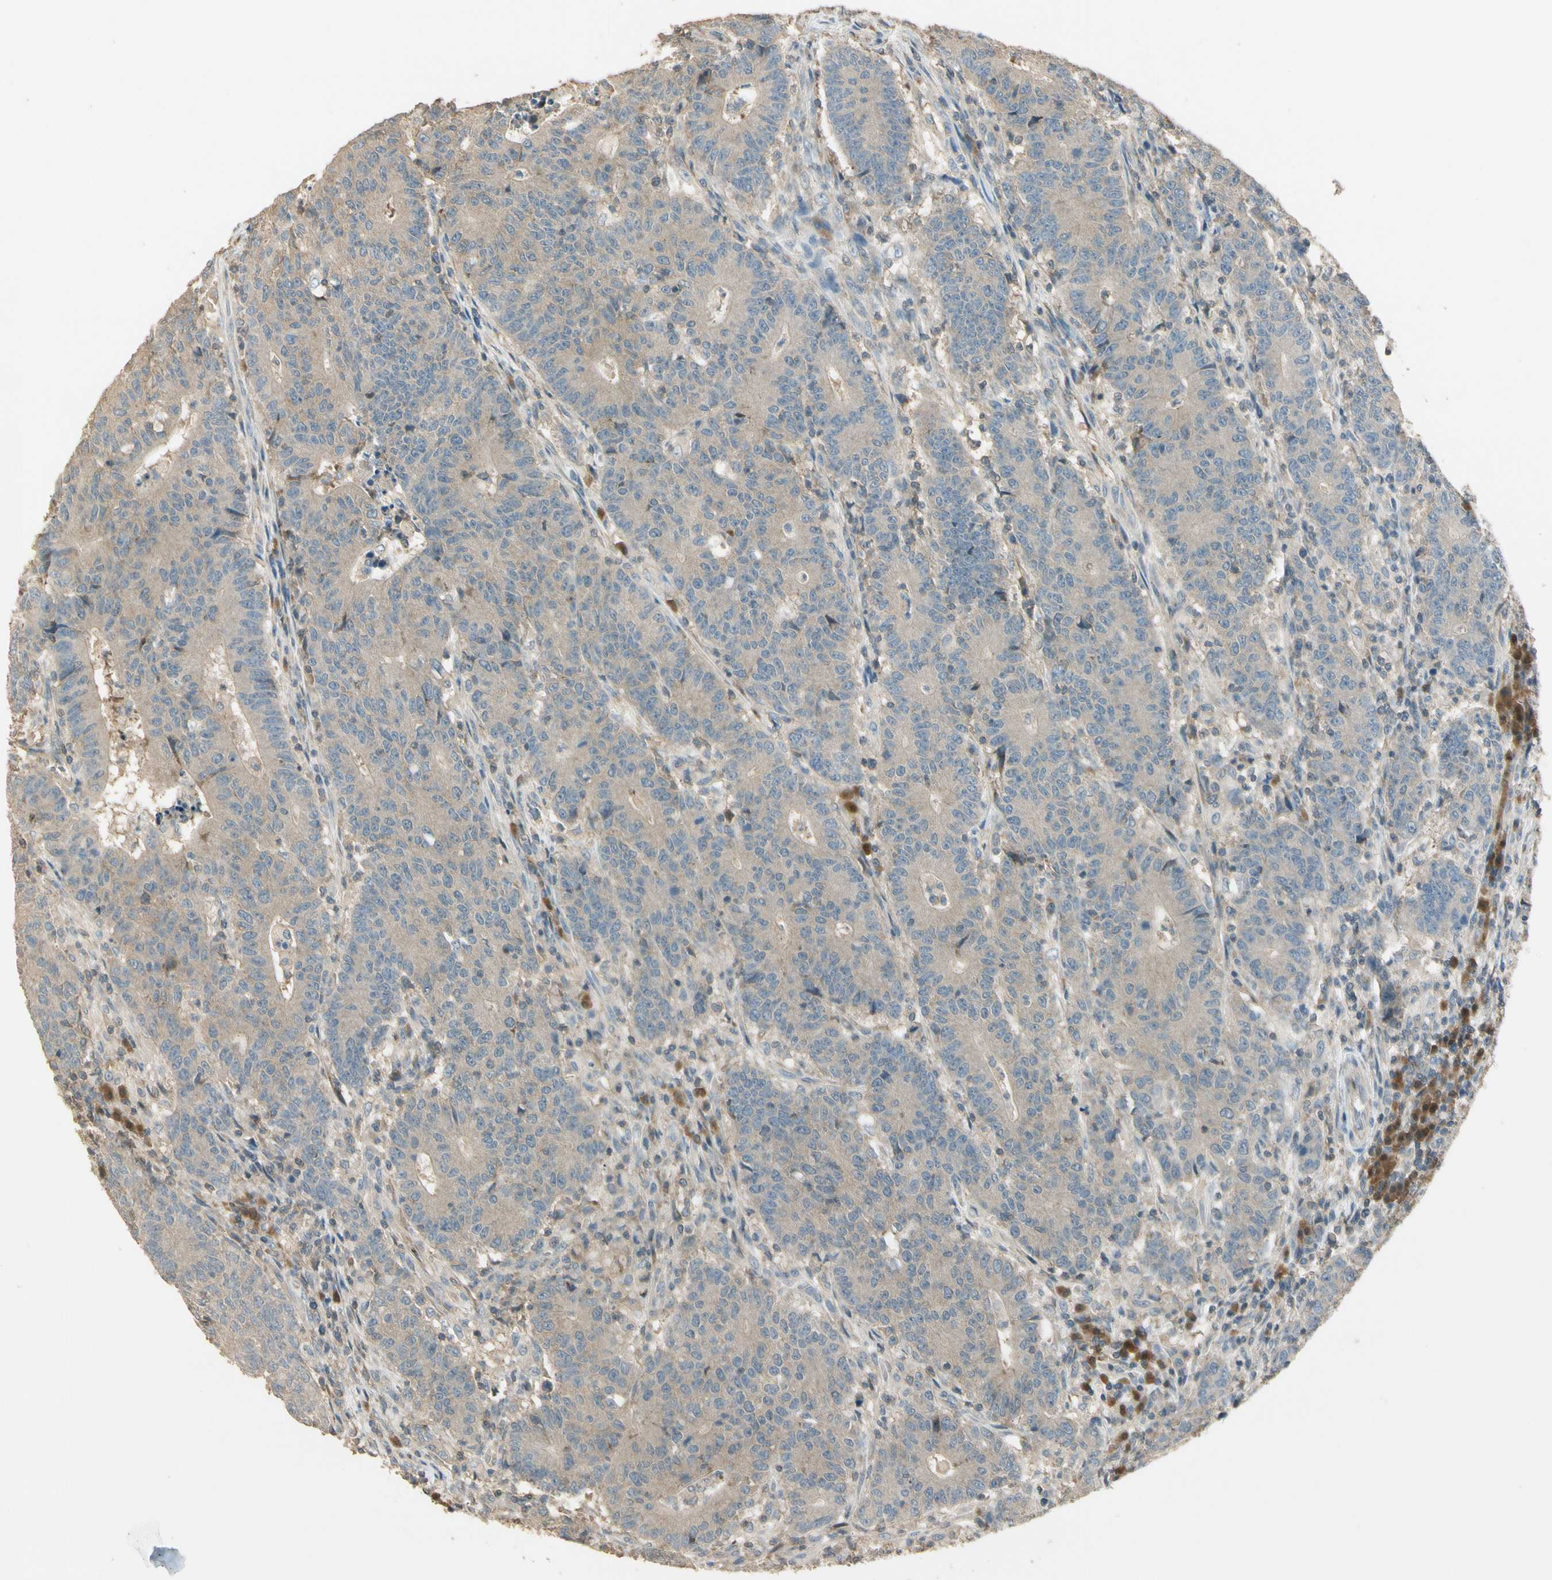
{"staining": {"intensity": "weak", "quantity": ">75%", "location": "cytoplasmic/membranous"}, "tissue": "colorectal cancer", "cell_type": "Tumor cells", "image_type": "cancer", "snomed": [{"axis": "morphology", "description": "Normal tissue, NOS"}, {"axis": "morphology", "description": "Adenocarcinoma, NOS"}, {"axis": "topography", "description": "Colon"}], "caption": "Tumor cells show low levels of weak cytoplasmic/membranous expression in about >75% of cells in human colorectal adenocarcinoma.", "gene": "PLXNA1", "patient": {"sex": "female", "age": 75}}